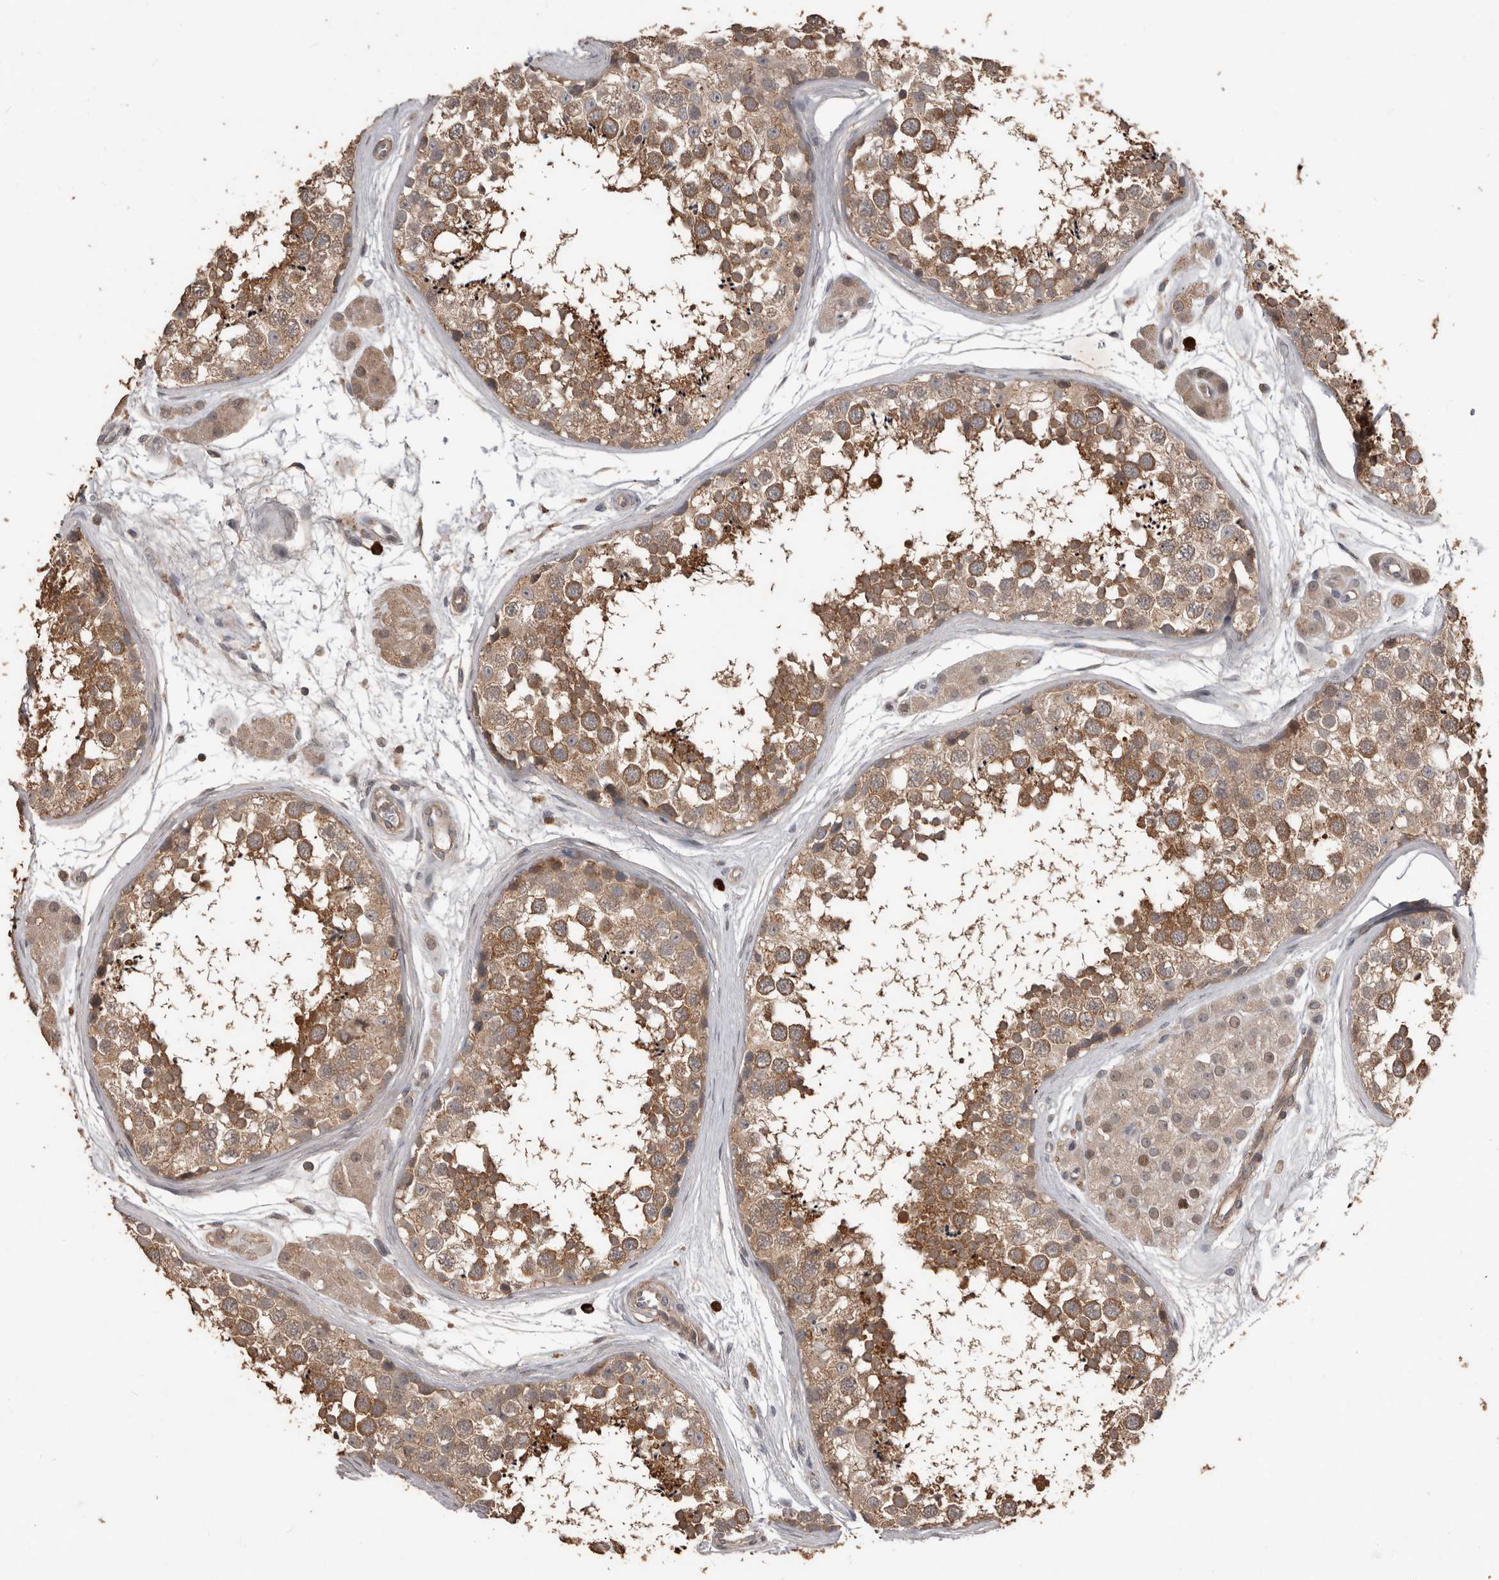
{"staining": {"intensity": "moderate", "quantity": ">75%", "location": "cytoplasmic/membranous"}, "tissue": "testis", "cell_type": "Cells in seminiferous ducts", "image_type": "normal", "snomed": [{"axis": "morphology", "description": "Normal tissue, NOS"}, {"axis": "topography", "description": "Testis"}], "caption": "Immunohistochemistry of normal human testis displays medium levels of moderate cytoplasmic/membranous expression in approximately >75% of cells in seminiferous ducts.", "gene": "BAMBI", "patient": {"sex": "male", "age": 56}}